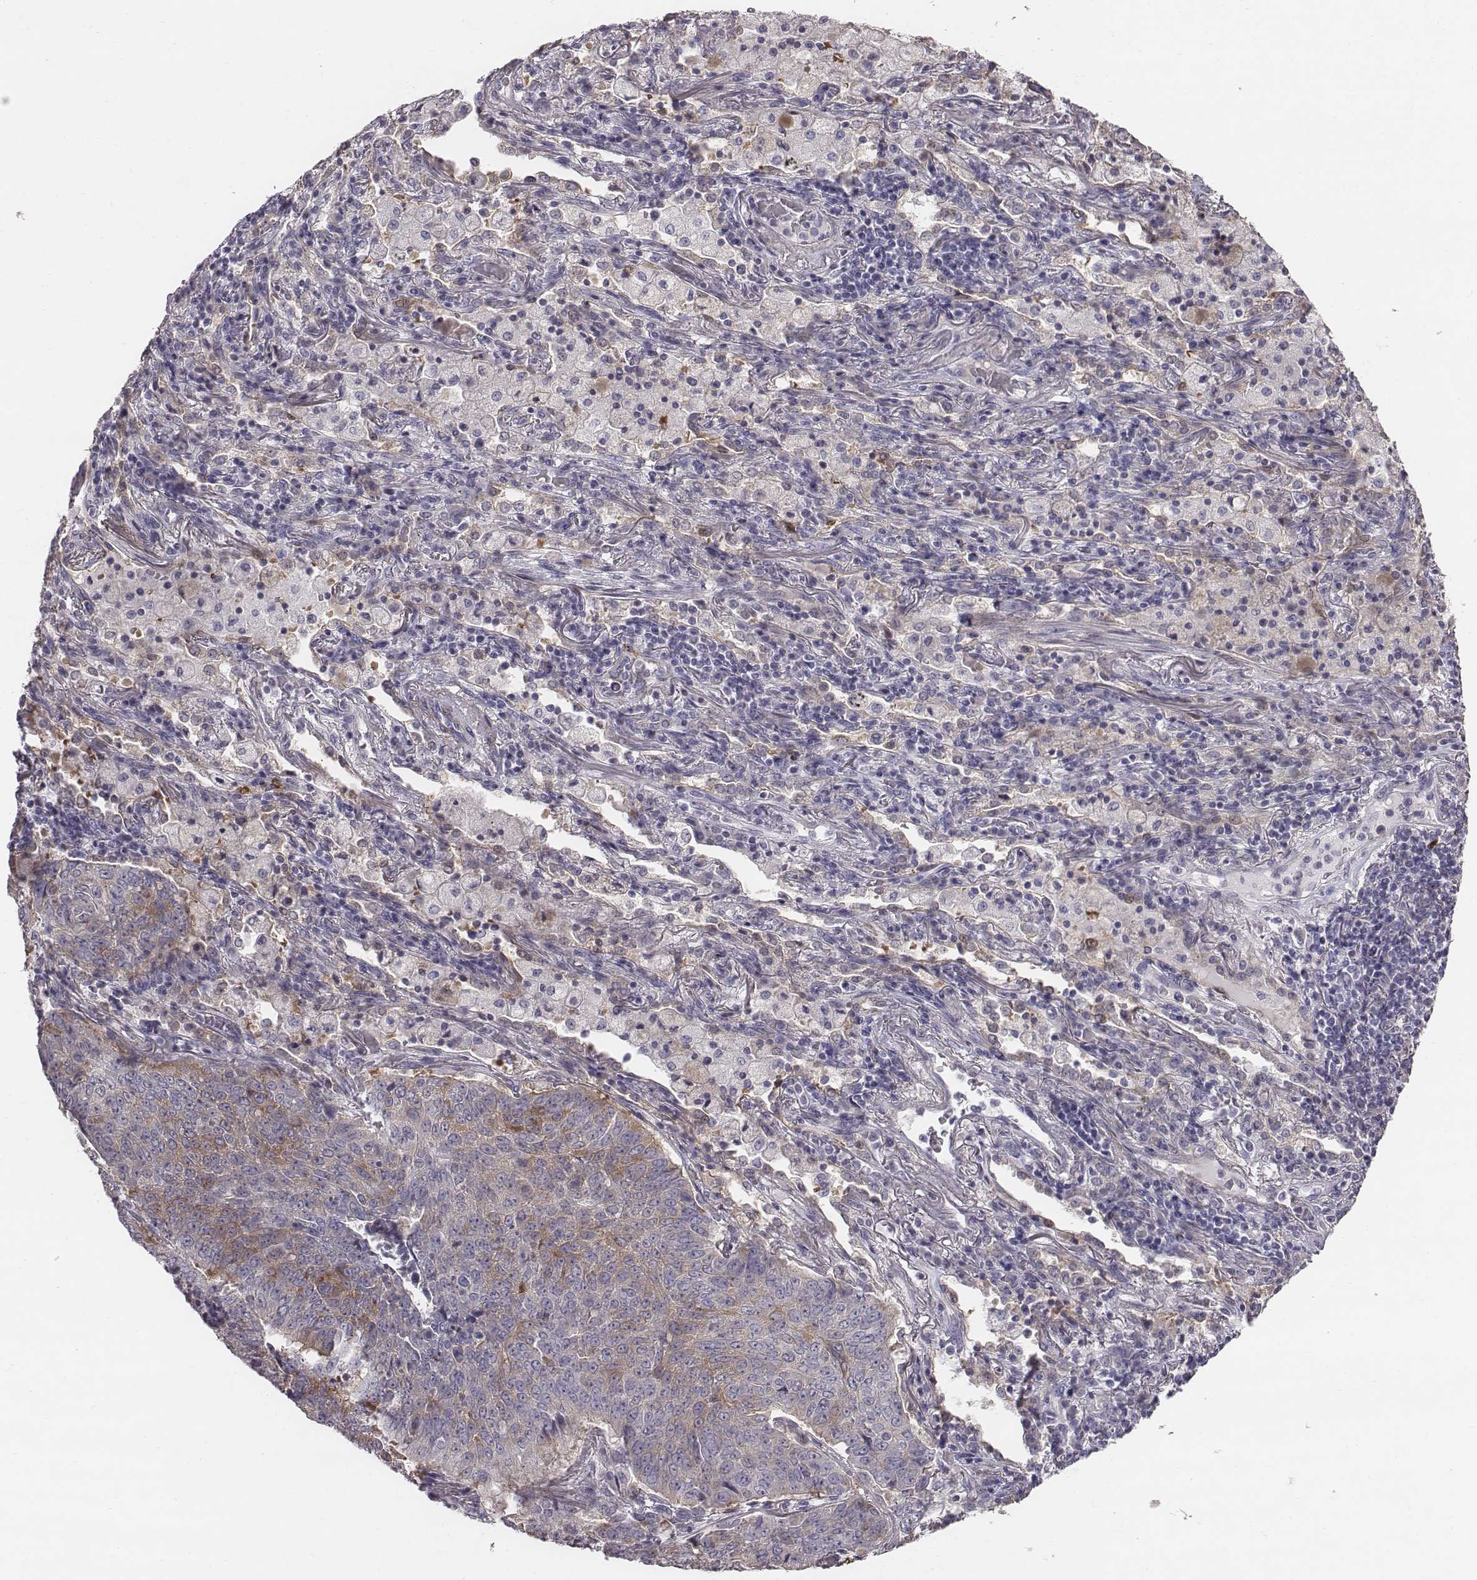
{"staining": {"intensity": "moderate", "quantity": "<25%", "location": "cytoplasmic/membranous"}, "tissue": "lung cancer", "cell_type": "Tumor cells", "image_type": "cancer", "snomed": [{"axis": "morphology", "description": "Normal tissue, NOS"}, {"axis": "morphology", "description": "Squamous cell carcinoma, NOS"}, {"axis": "topography", "description": "Bronchus"}, {"axis": "topography", "description": "Lung"}], "caption": "High-power microscopy captured an immunohistochemistry (IHC) micrograph of lung cancer, revealing moderate cytoplasmic/membranous expression in approximately <25% of tumor cells. (brown staining indicates protein expression, while blue staining denotes nuclei).", "gene": "PRKCZ", "patient": {"sex": "male", "age": 64}}